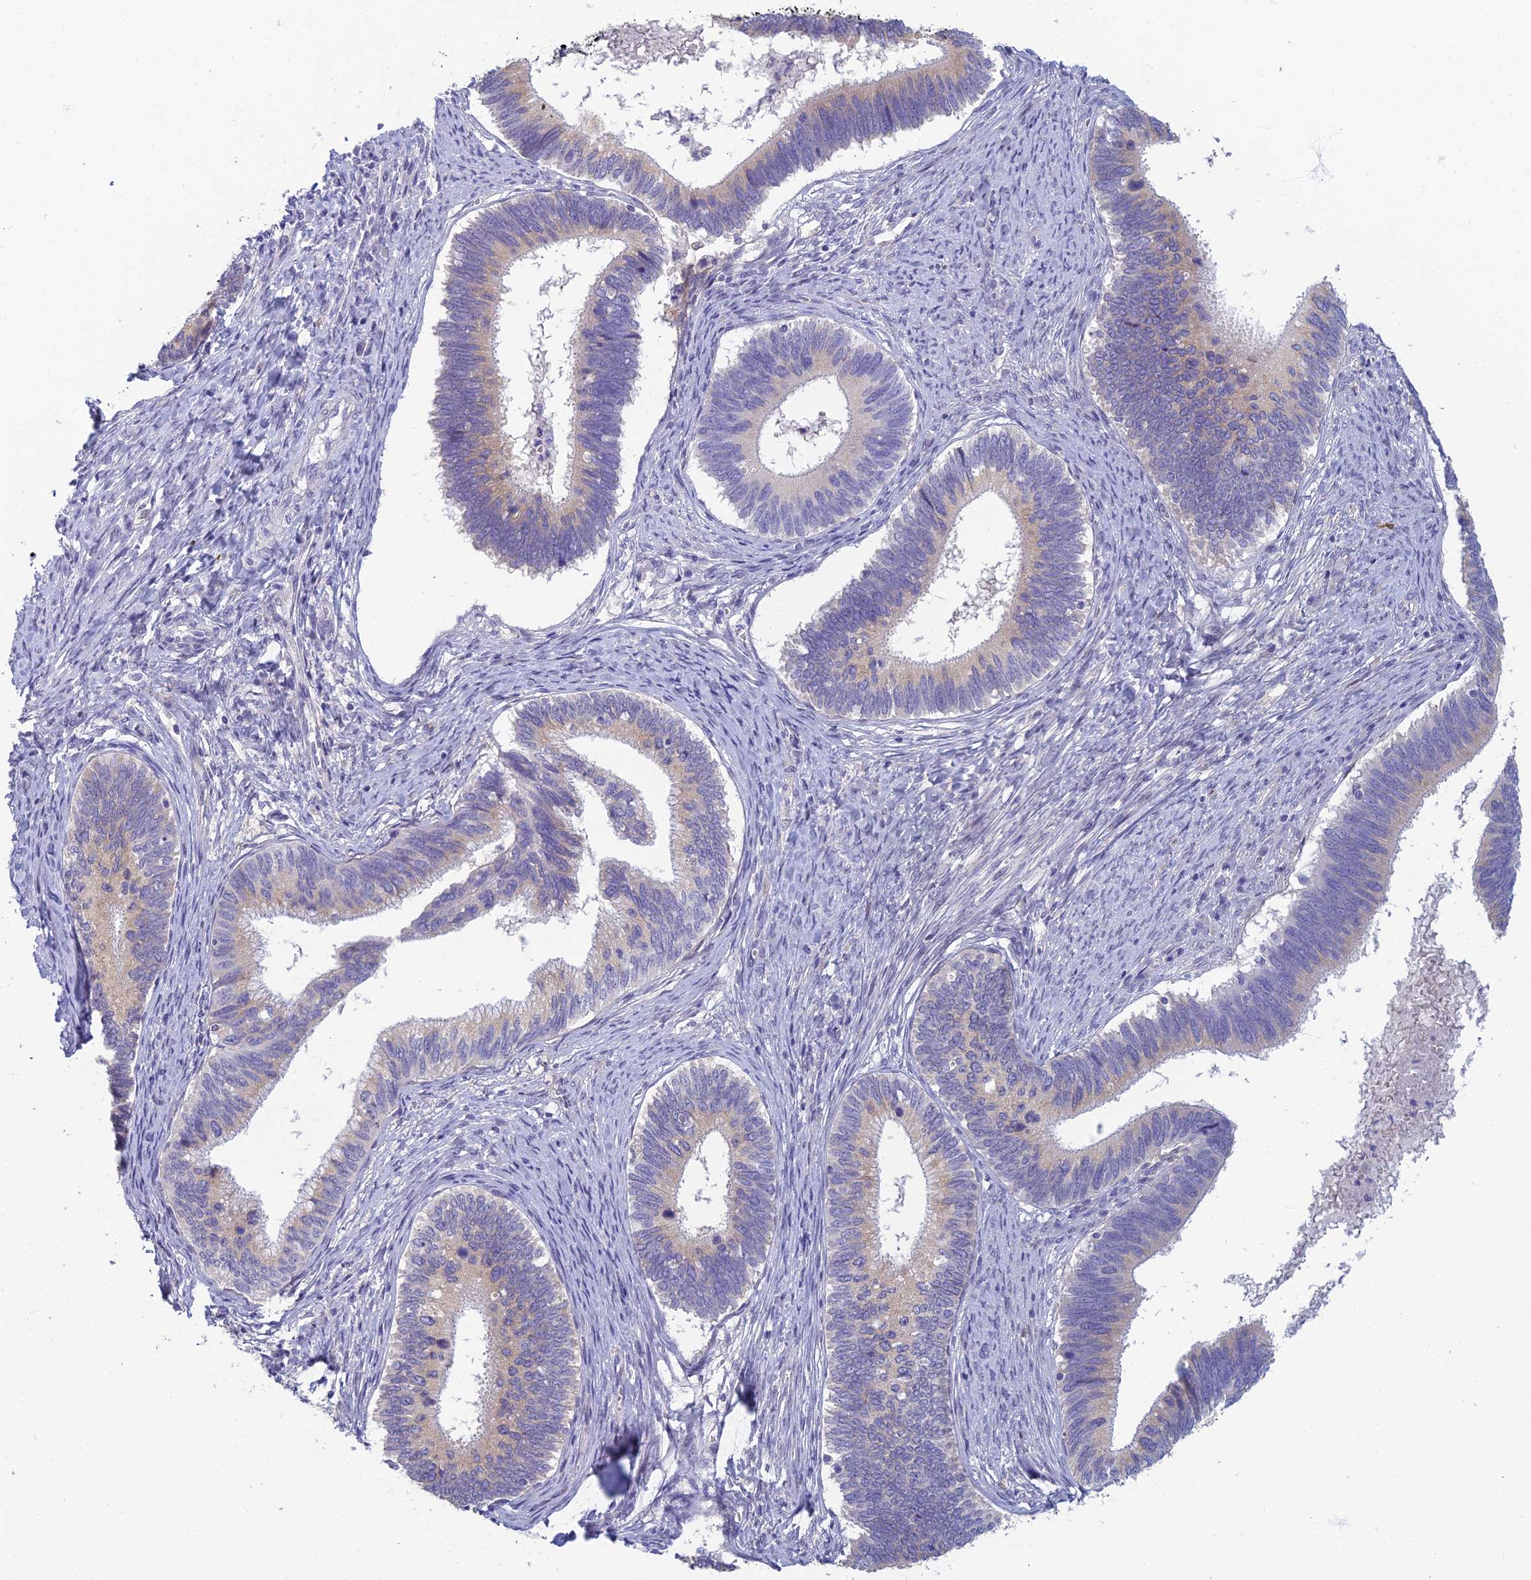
{"staining": {"intensity": "negative", "quantity": "none", "location": "none"}, "tissue": "cervical cancer", "cell_type": "Tumor cells", "image_type": "cancer", "snomed": [{"axis": "morphology", "description": "Adenocarcinoma, NOS"}, {"axis": "topography", "description": "Cervix"}], "caption": "The IHC histopathology image has no significant positivity in tumor cells of cervical cancer tissue. (Brightfield microscopy of DAB (3,3'-diaminobenzidine) immunohistochemistry at high magnification).", "gene": "NEURL1", "patient": {"sex": "female", "age": 42}}